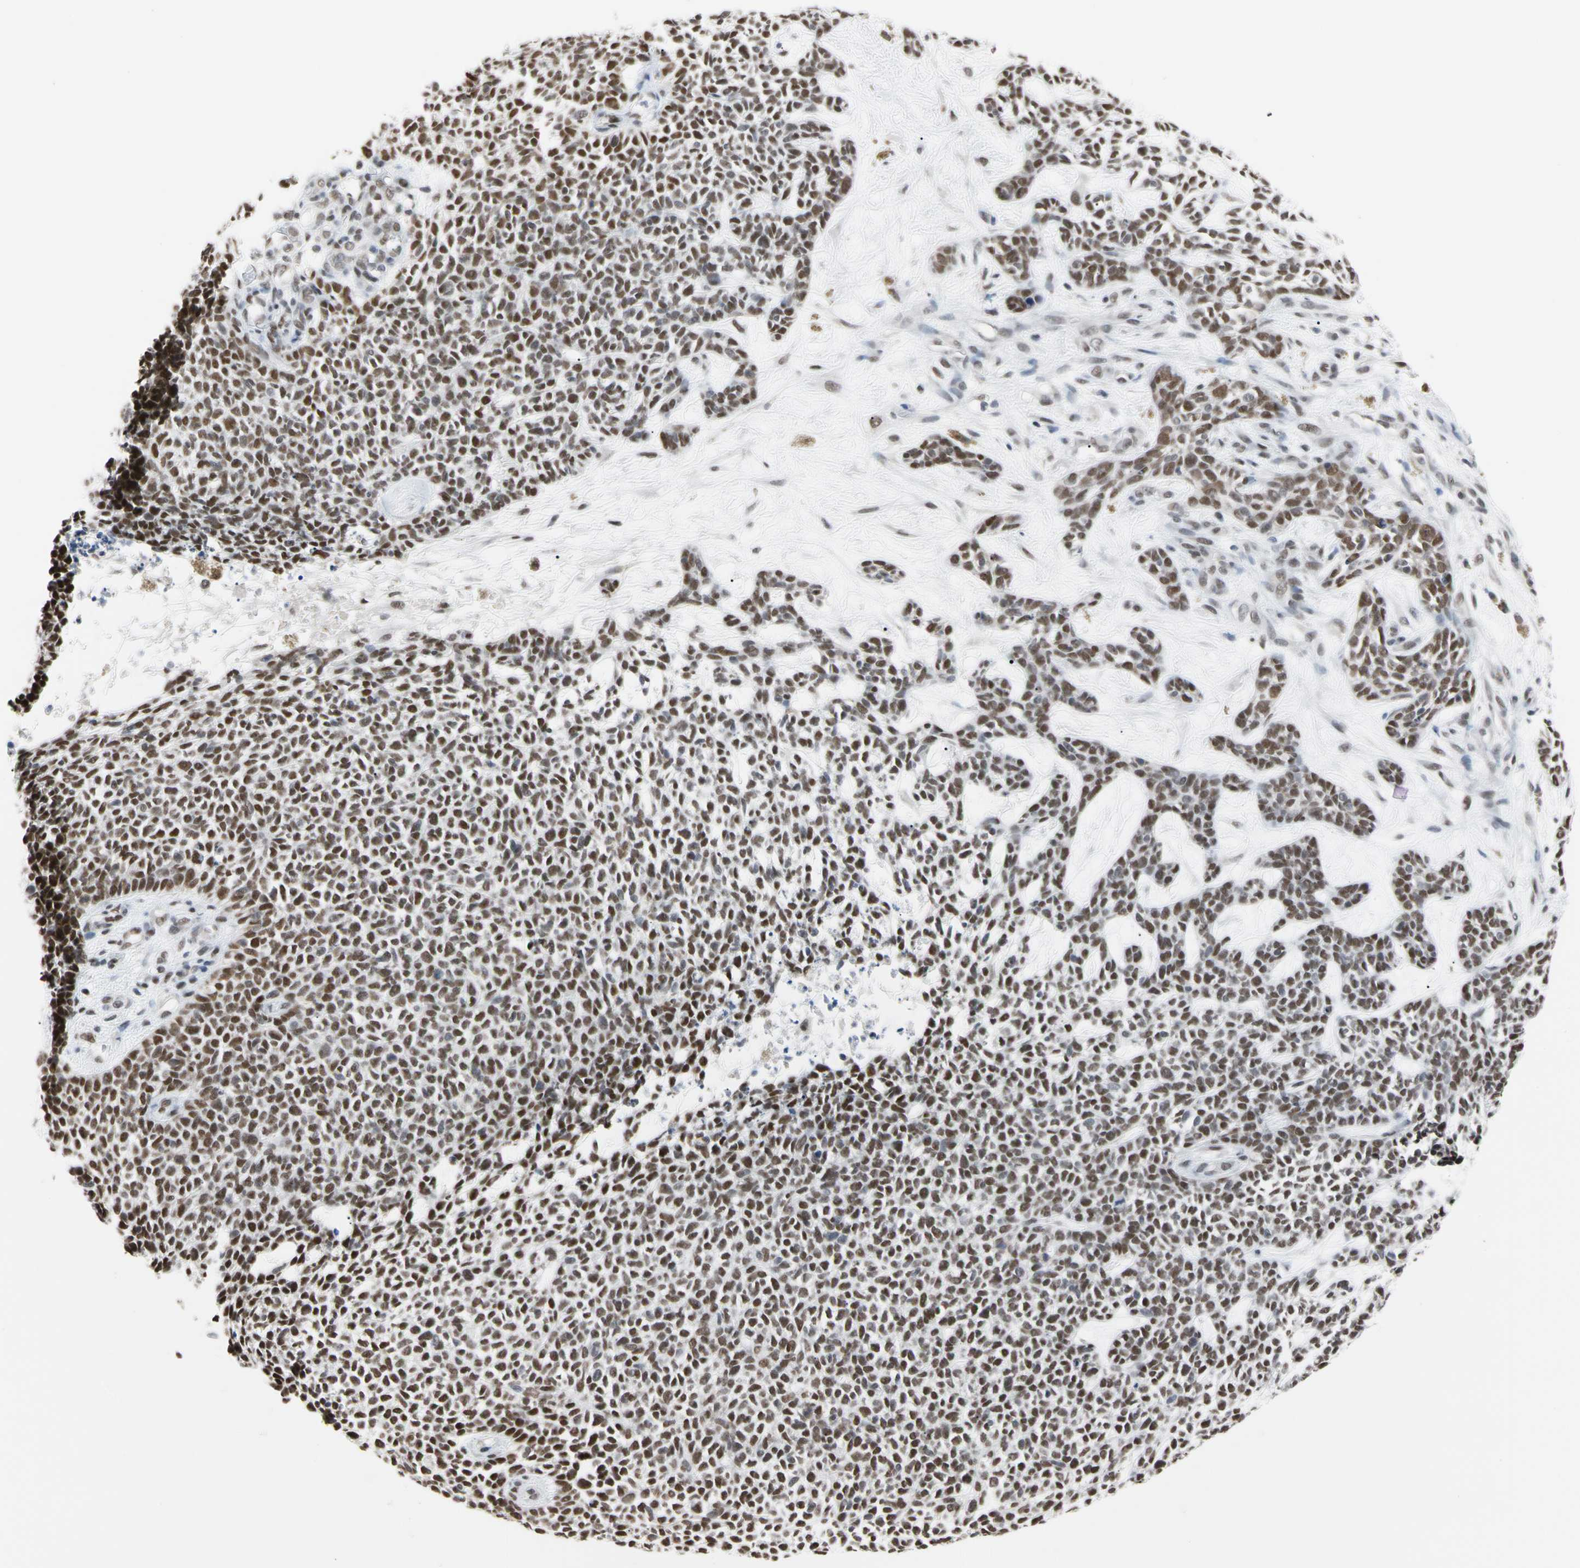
{"staining": {"intensity": "strong", "quantity": ">75%", "location": "nuclear"}, "tissue": "skin cancer", "cell_type": "Tumor cells", "image_type": "cancer", "snomed": [{"axis": "morphology", "description": "Basal cell carcinoma"}, {"axis": "topography", "description": "Skin"}], "caption": "Basal cell carcinoma (skin) stained with DAB IHC displays high levels of strong nuclear expression in about >75% of tumor cells. (brown staining indicates protein expression, while blue staining denotes nuclei).", "gene": "FAM98B", "patient": {"sex": "female", "age": 84}}